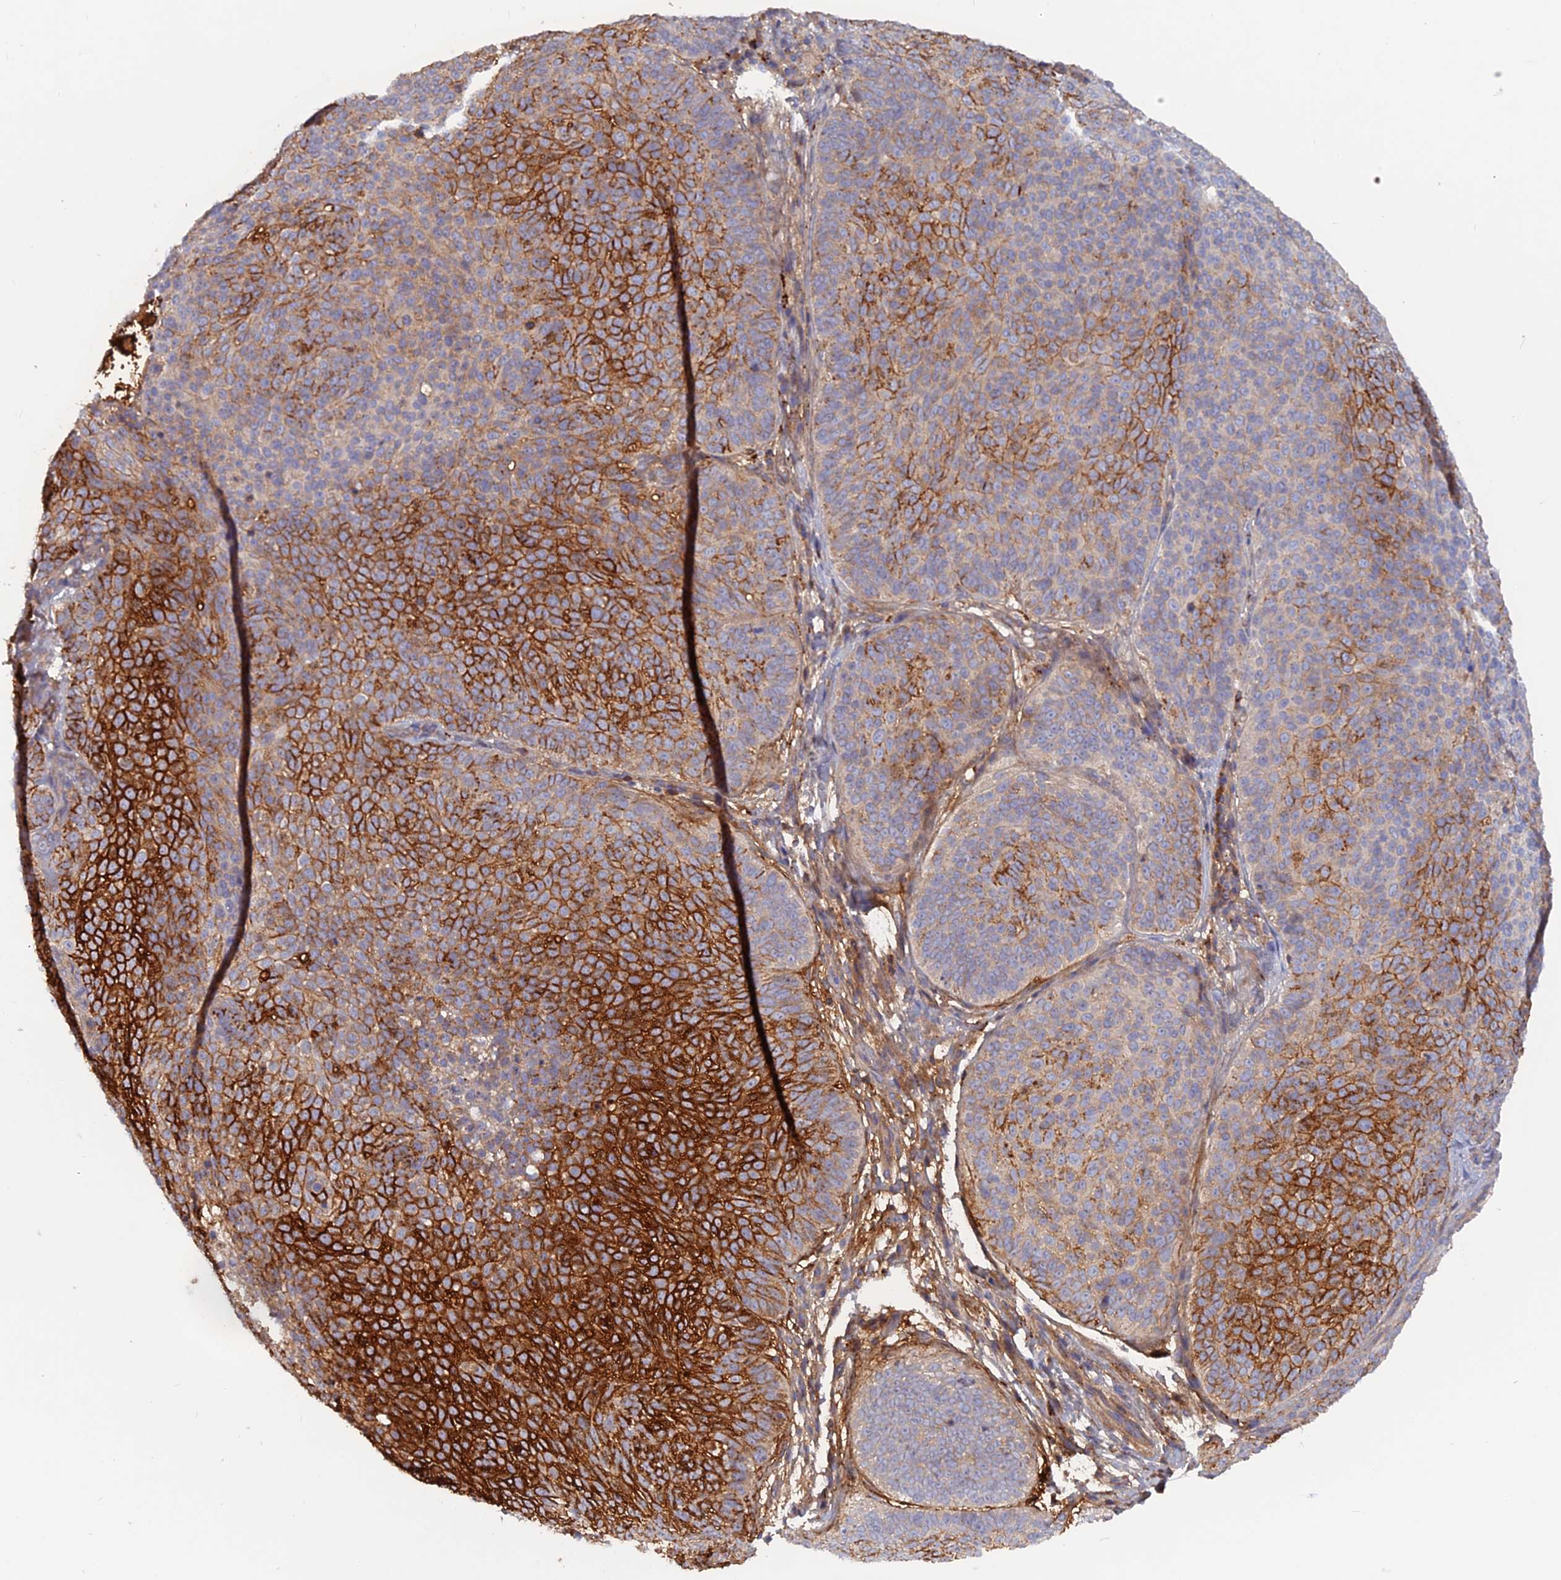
{"staining": {"intensity": "strong", "quantity": "25%-75%", "location": "cytoplasmic/membranous"}, "tissue": "skin cancer", "cell_type": "Tumor cells", "image_type": "cancer", "snomed": [{"axis": "morphology", "description": "Basal cell carcinoma"}, {"axis": "topography", "description": "Skin"}], "caption": "Immunohistochemistry (IHC) photomicrograph of neoplastic tissue: human skin basal cell carcinoma stained using immunohistochemistry (IHC) shows high levels of strong protein expression localized specifically in the cytoplasmic/membranous of tumor cells, appearing as a cytoplasmic/membranous brown color.", "gene": "CPNE7", "patient": {"sex": "male", "age": 85}}